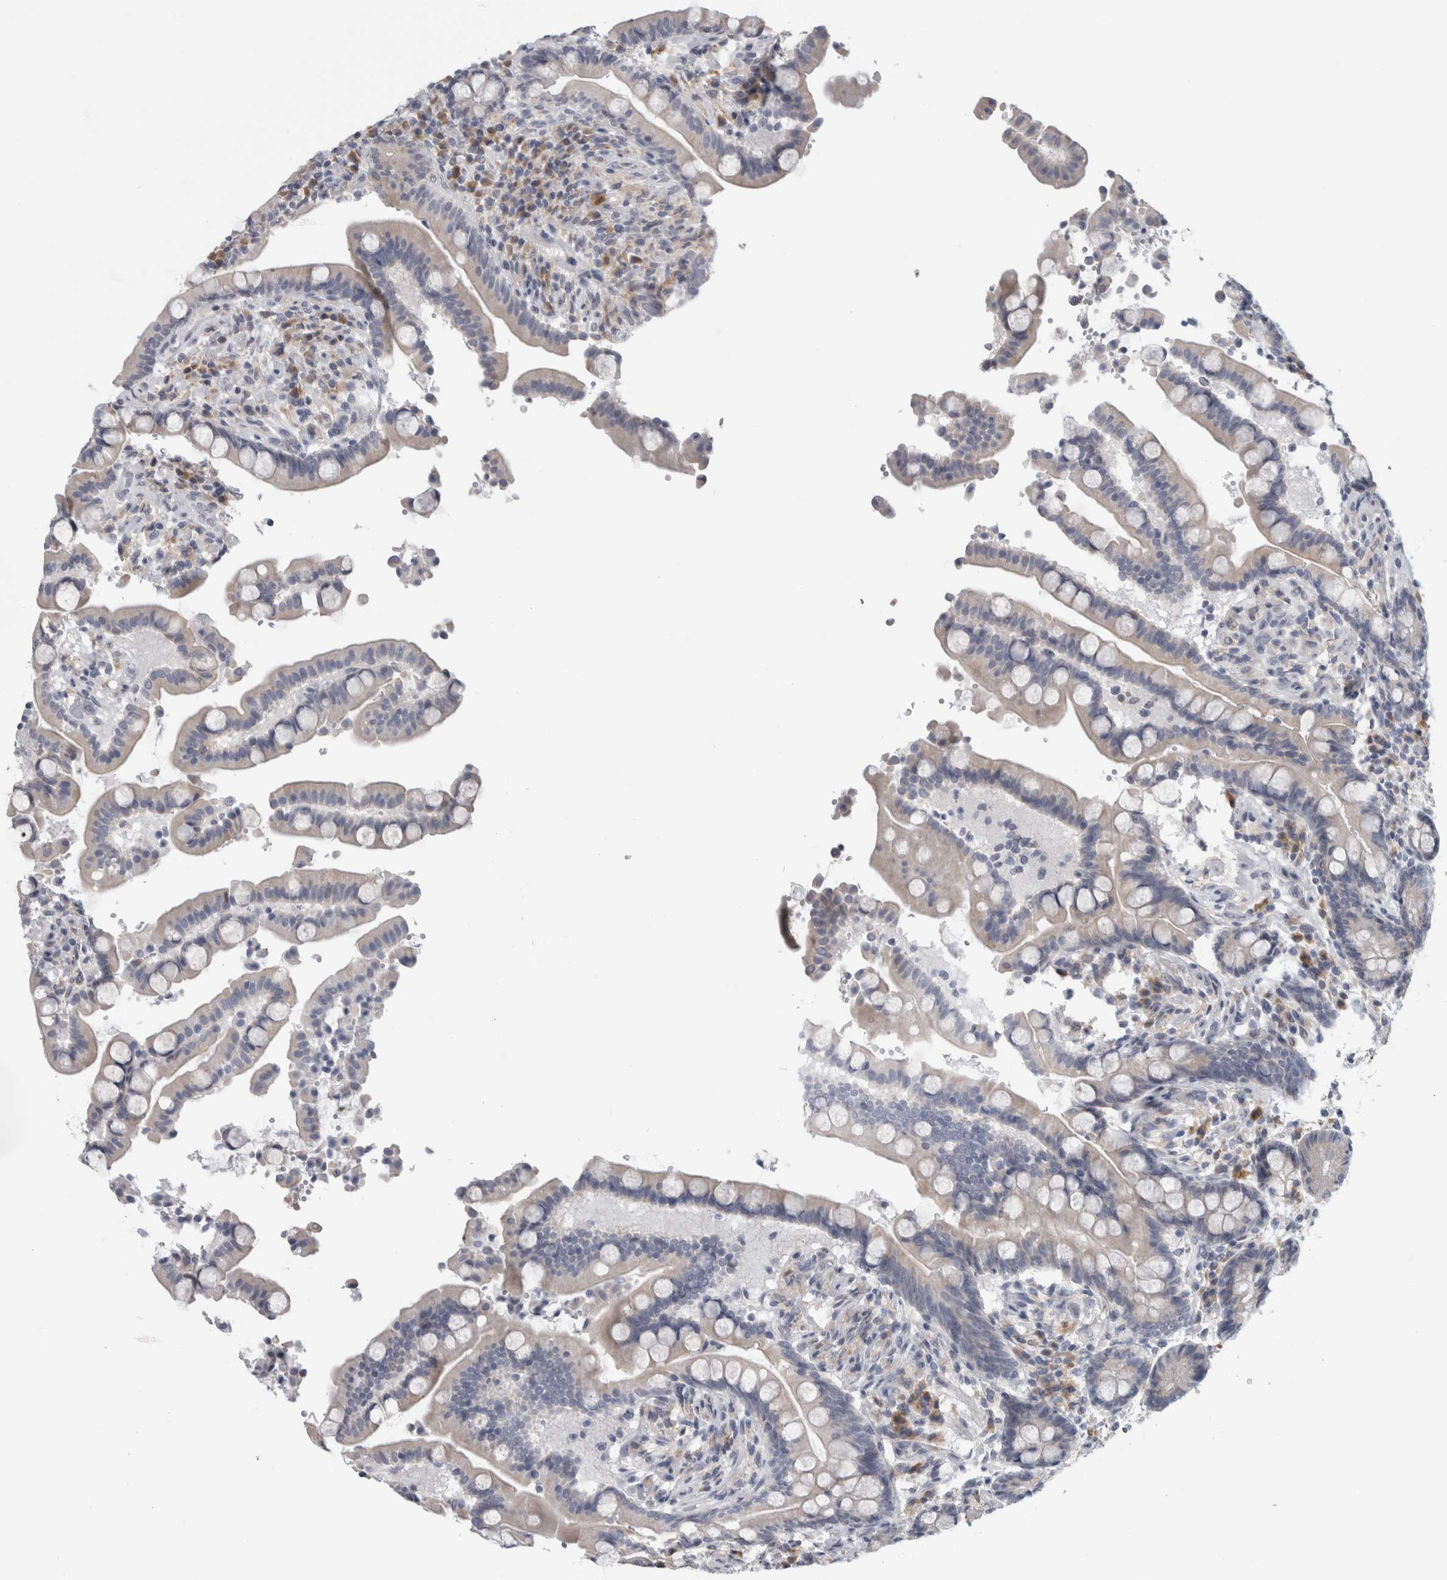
{"staining": {"intensity": "negative", "quantity": "none", "location": "none"}, "tissue": "colon", "cell_type": "Endothelial cells", "image_type": "normal", "snomed": [{"axis": "morphology", "description": "Normal tissue, NOS"}, {"axis": "topography", "description": "Colon"}], "caption": "The IHC photomicrograph has no significant expression in endothelial cells of colon.", "gene": "TMEM242", "patient": {"sex": "male", "age": 73}}